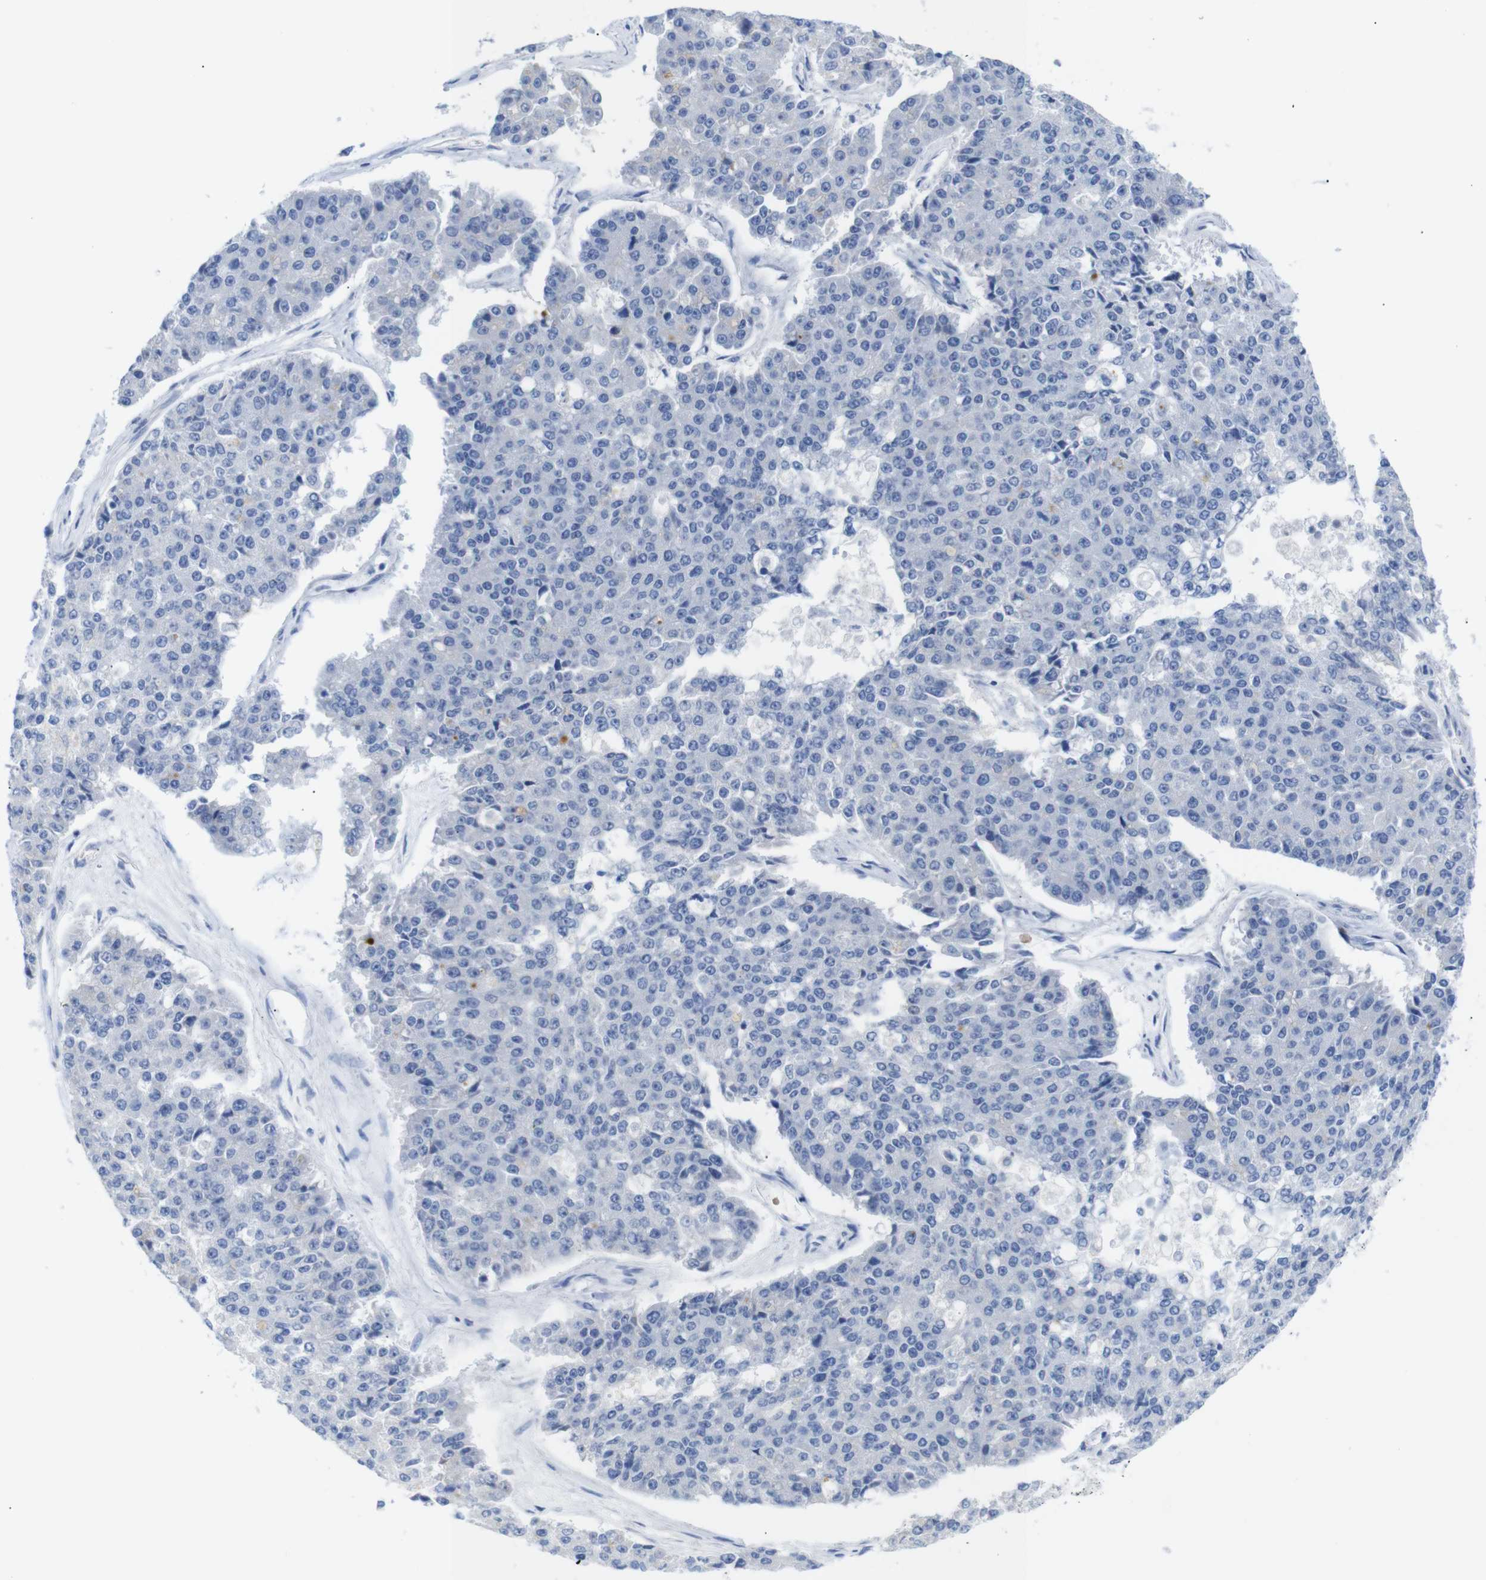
{"staining": {"intensity": "negative", "quantity": "none", "location": "none"}, "tissue": "pancreatic cancer", "cell_type": "Tumor cells", "image_type": "cancer", "snomed": [{"axis": "morphology", "description": "Adenocarcinoma, NOS"}, {"axis": "topography", "description": "Pancreas"}], "caption": "Tumor cells show no significant protein expression in pancreatic adenocarcinoma.", "gene": "ERVMER34-1", "patient": {"sex": "male", "age": 50}}